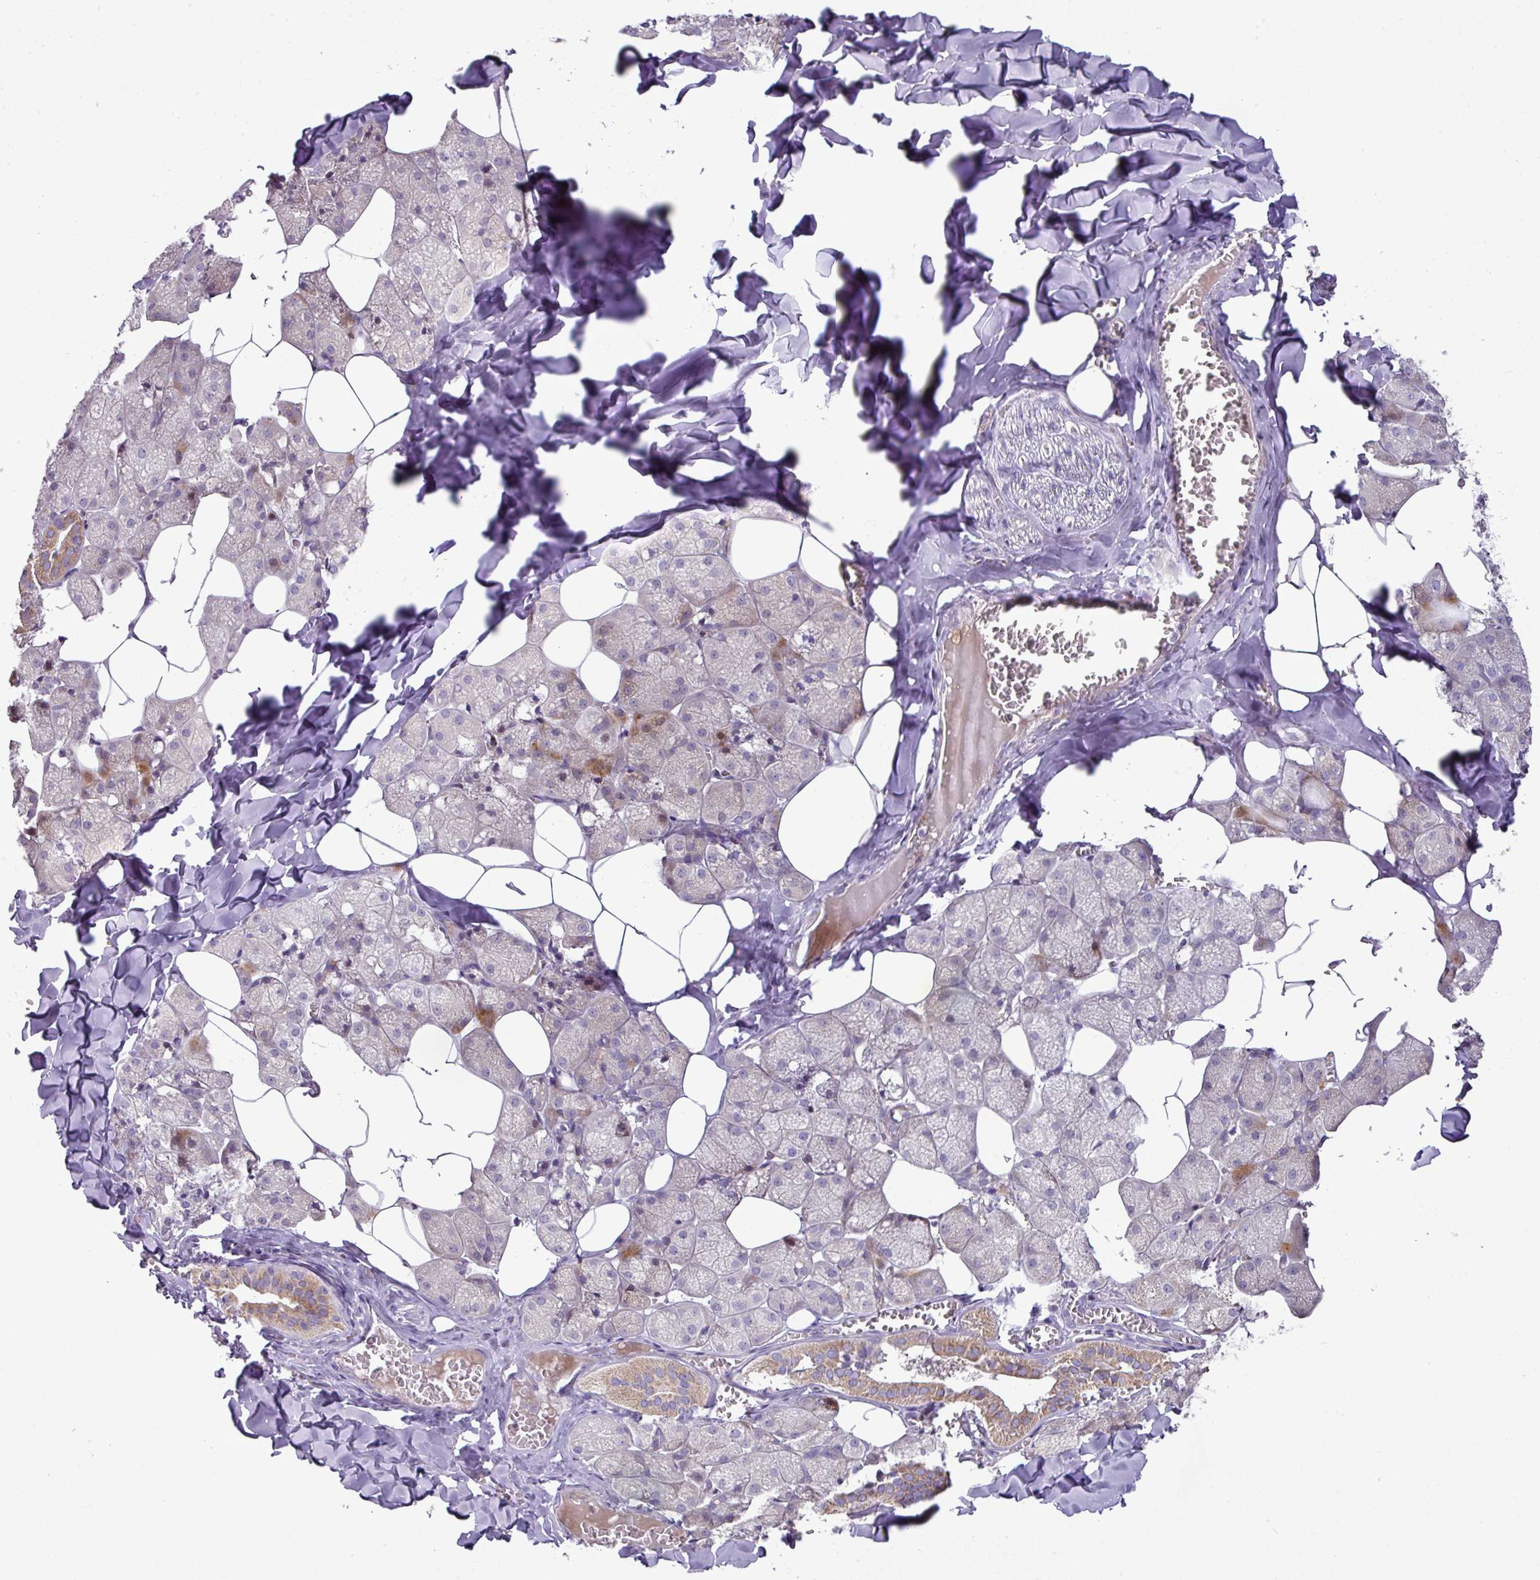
{"staining": {"intensity": "moderate", "quantity": "25%-75%", "location": "cytoplasmic/membranous"}, "tissue": "salivary gland", "cell_type": "Glandular cells", "image_type": "normal", "snomed": [{"axis": "morphology", "description": "Normal tissue, NOS"}, {"axis": "topography", "description": "Salivary gland"}, {"axis": "topography", "description": "Peripheral nerve tissue"}], "caption": "A brown stain highlights moderate cytoplasmic/membranous positivity of a protein in glandular cells of normal human salivary gland.", "gene": "TRAPPC1", "patient": {"sex": "male", "age": 38}}